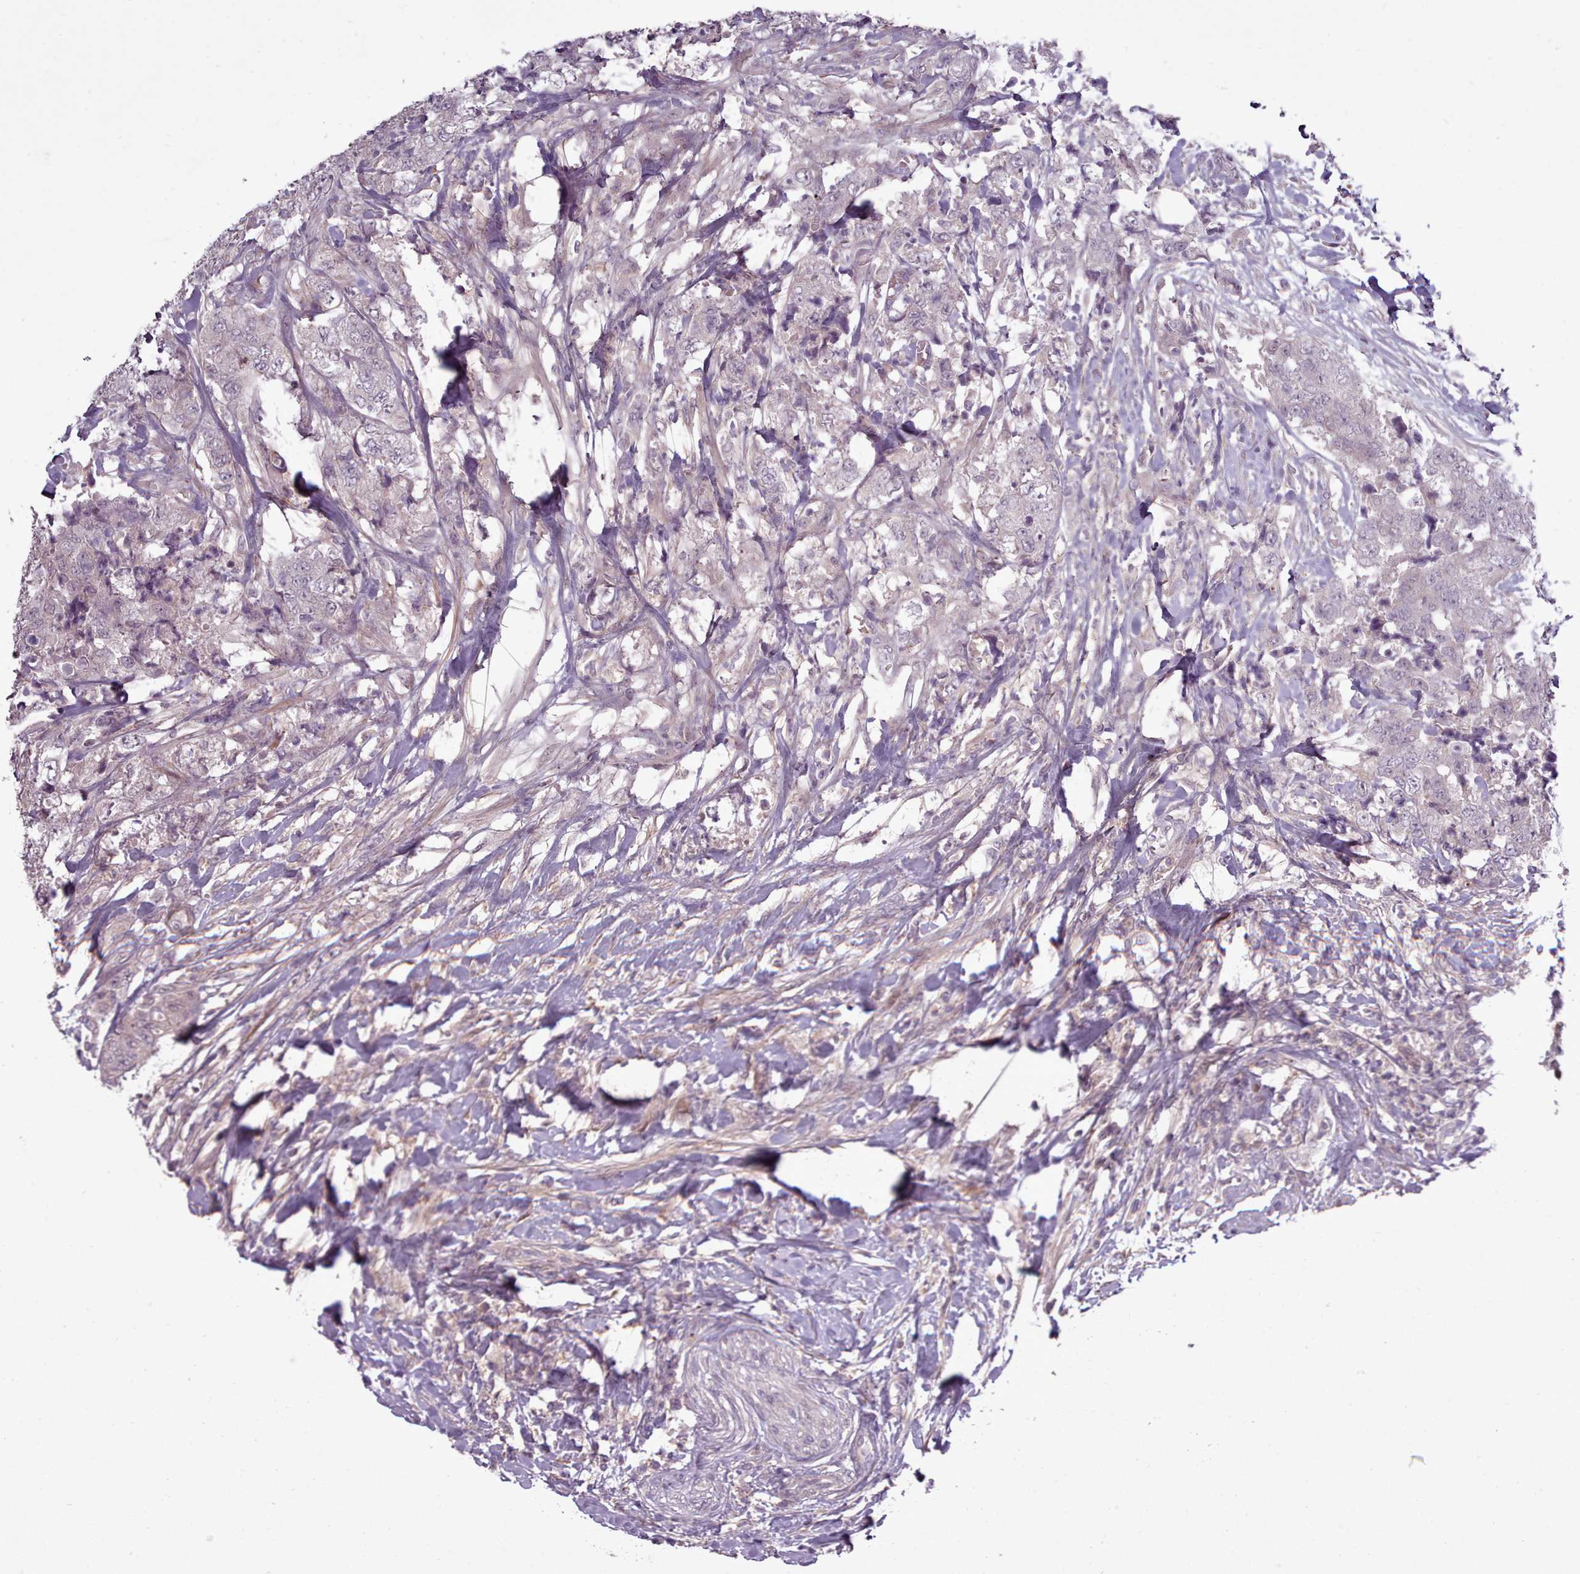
{"staining": {"intensity": "negative", "quantity": "none", "location": "none"}, "tissue": "urothelial cancer", "cell_type": "Tumor cells", "image_type": "cancer", "snomed": [{"axis": "morphology", "description": "Urothelial carcinoma, High grade"}, {"axis": "topography", "description": "Urinary bladder"}], "caption": "Immunohistochemical staining of human urothelial cancer displays no significant positivity in tumor cells. (DAB (3,3'-diaminobenzidine) IHC, high magnification).", "gene": "LEFTY2", "patient": {"sex": "female", "age": 78}}